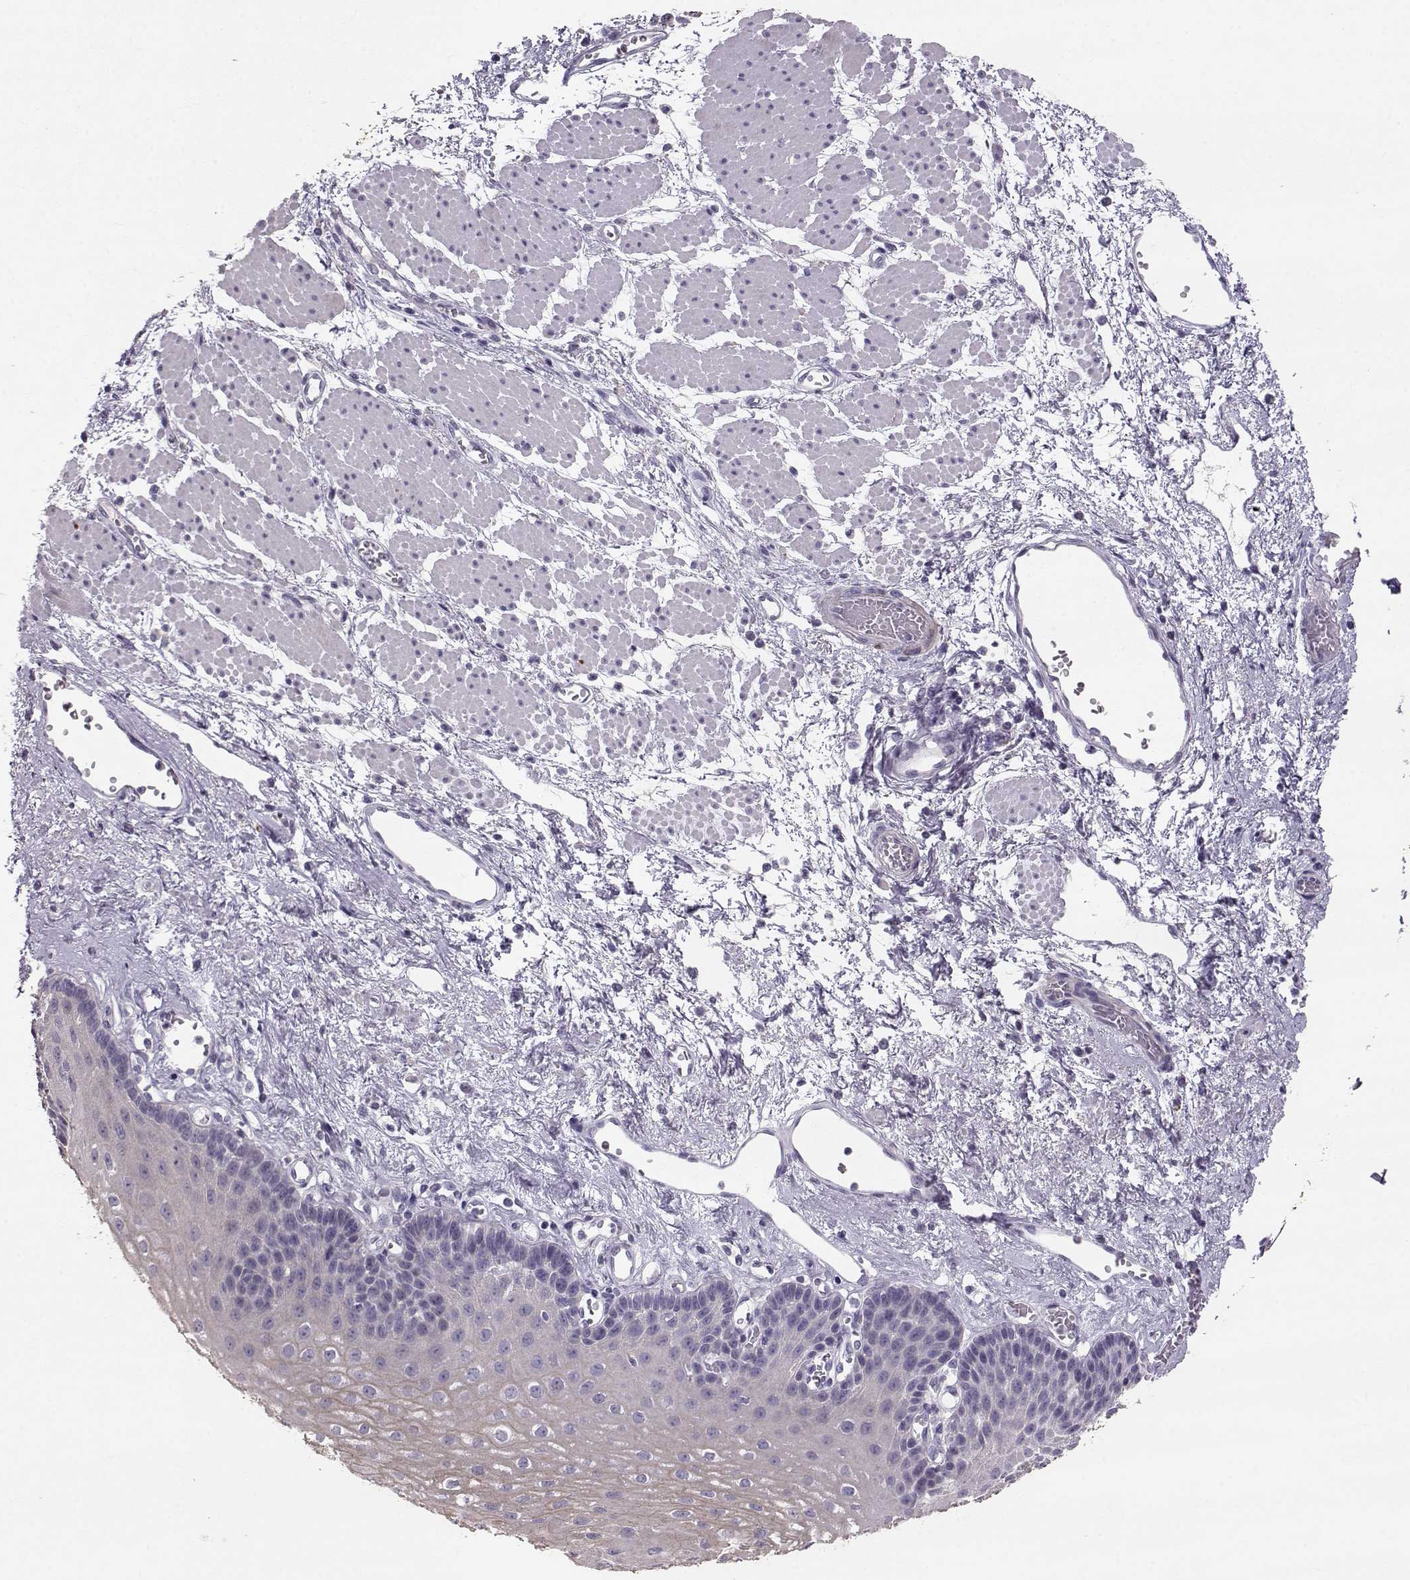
{"staining": {"intensity": "negative", "quantity": "none", "location": "none"}, "tissue": "esophagus", "cell_type": "Squamous epithelial cells", "image_type": "normal", "snomed": [{"axis": "morphology", "description": "Normal tissue, NOS"}, {"axis": "topography", "description": "Esophagus"}], "caption": "The image displays no staining of squamous epithelial cells in benign esophagus.", "gene": "RD3", "patient": {"sex": "female", "age": 62}}